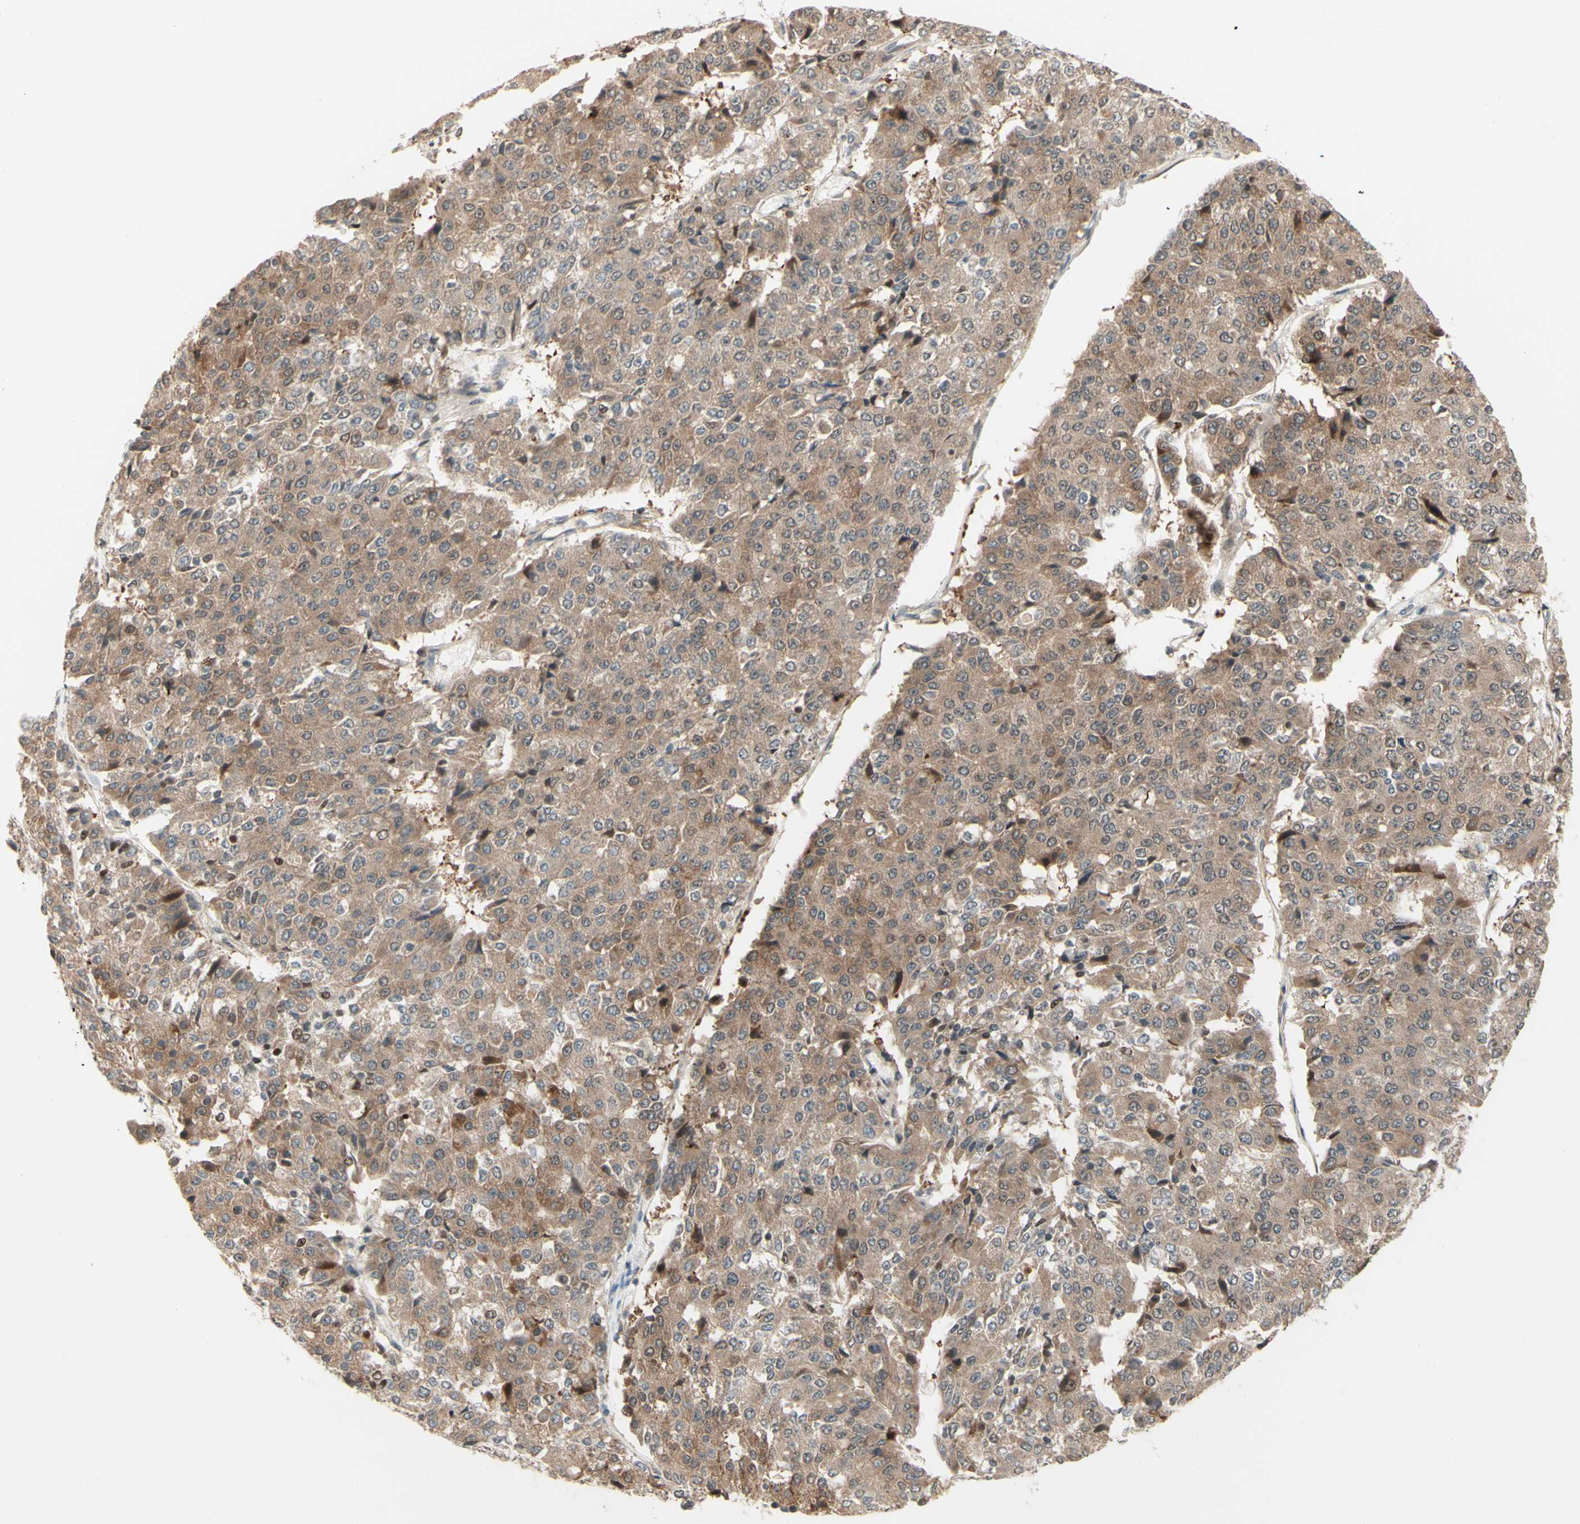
{"staining": {"intensity": "moderate", "quantity": ">75%", "location": "cytoplasmic/membranous,nuclear"}, "tissue": "pancreatic cancer", "cell_type": "Tumor cells", "image_type": "cancer", "snomed": [{"axis": "morphology", "description": "Adenocarcinoma, NOS"}, {"axis": "topography", "description": "Pancreas"}], "caption": "Immunohistochemistry (IHC) micrograph of neoplastic tissue: pancreatic cancer stained using immunohistochemistry (IHC) demonstrates medium levels of moderate protein expression localized specifically in the cytoplasmic/membranous and nuclear of tumor cells, appearing as a cytoplasmic/membranous and nuclear brown color.", "gene": "ZW10", "patient": {"sex": "male", "age": 50}}